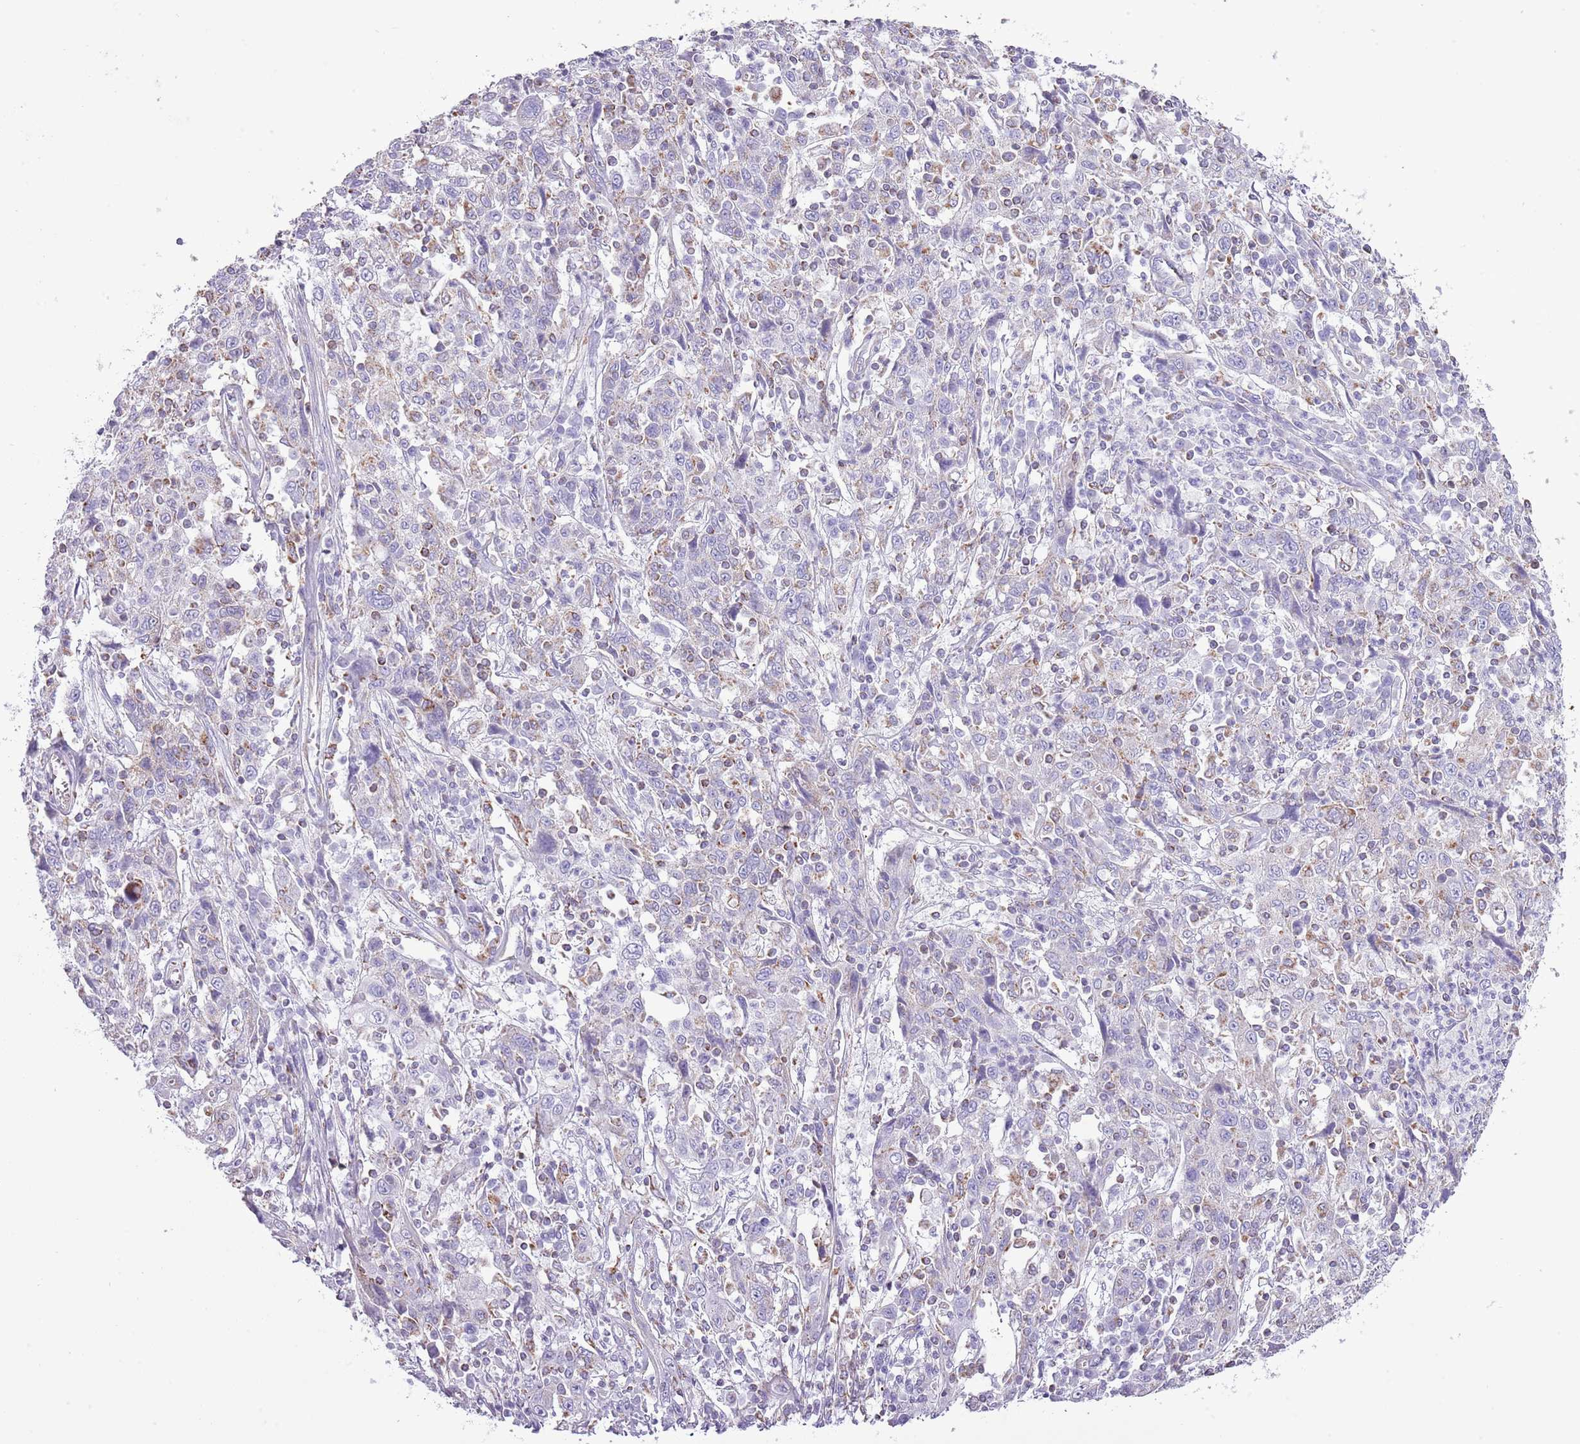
{"staining": {"intensity": "negative", "quantity": "none", "location": "none"}, "tissue": "cervical cancer", "cell_type": "Tumor cells", "image_type": "cancer", "snomed": [{"axis": "morphology", "description": "Squamous cell carcinoma, NOS"}, {"axis": "topography", "description": "Cervix"}], "caption": "An immunohistochemistry histopathology image of cervical squamous cell carcinoma is shown. There is no staining in tumor cells of cervical squamous cell carcinoma. (Brightfield microscopy of DAB (3,3'-diaminobenzidine) IHC at high magnification).", "gene": "SLC23A1", "patient": {"sex": "female", "age": 46}}